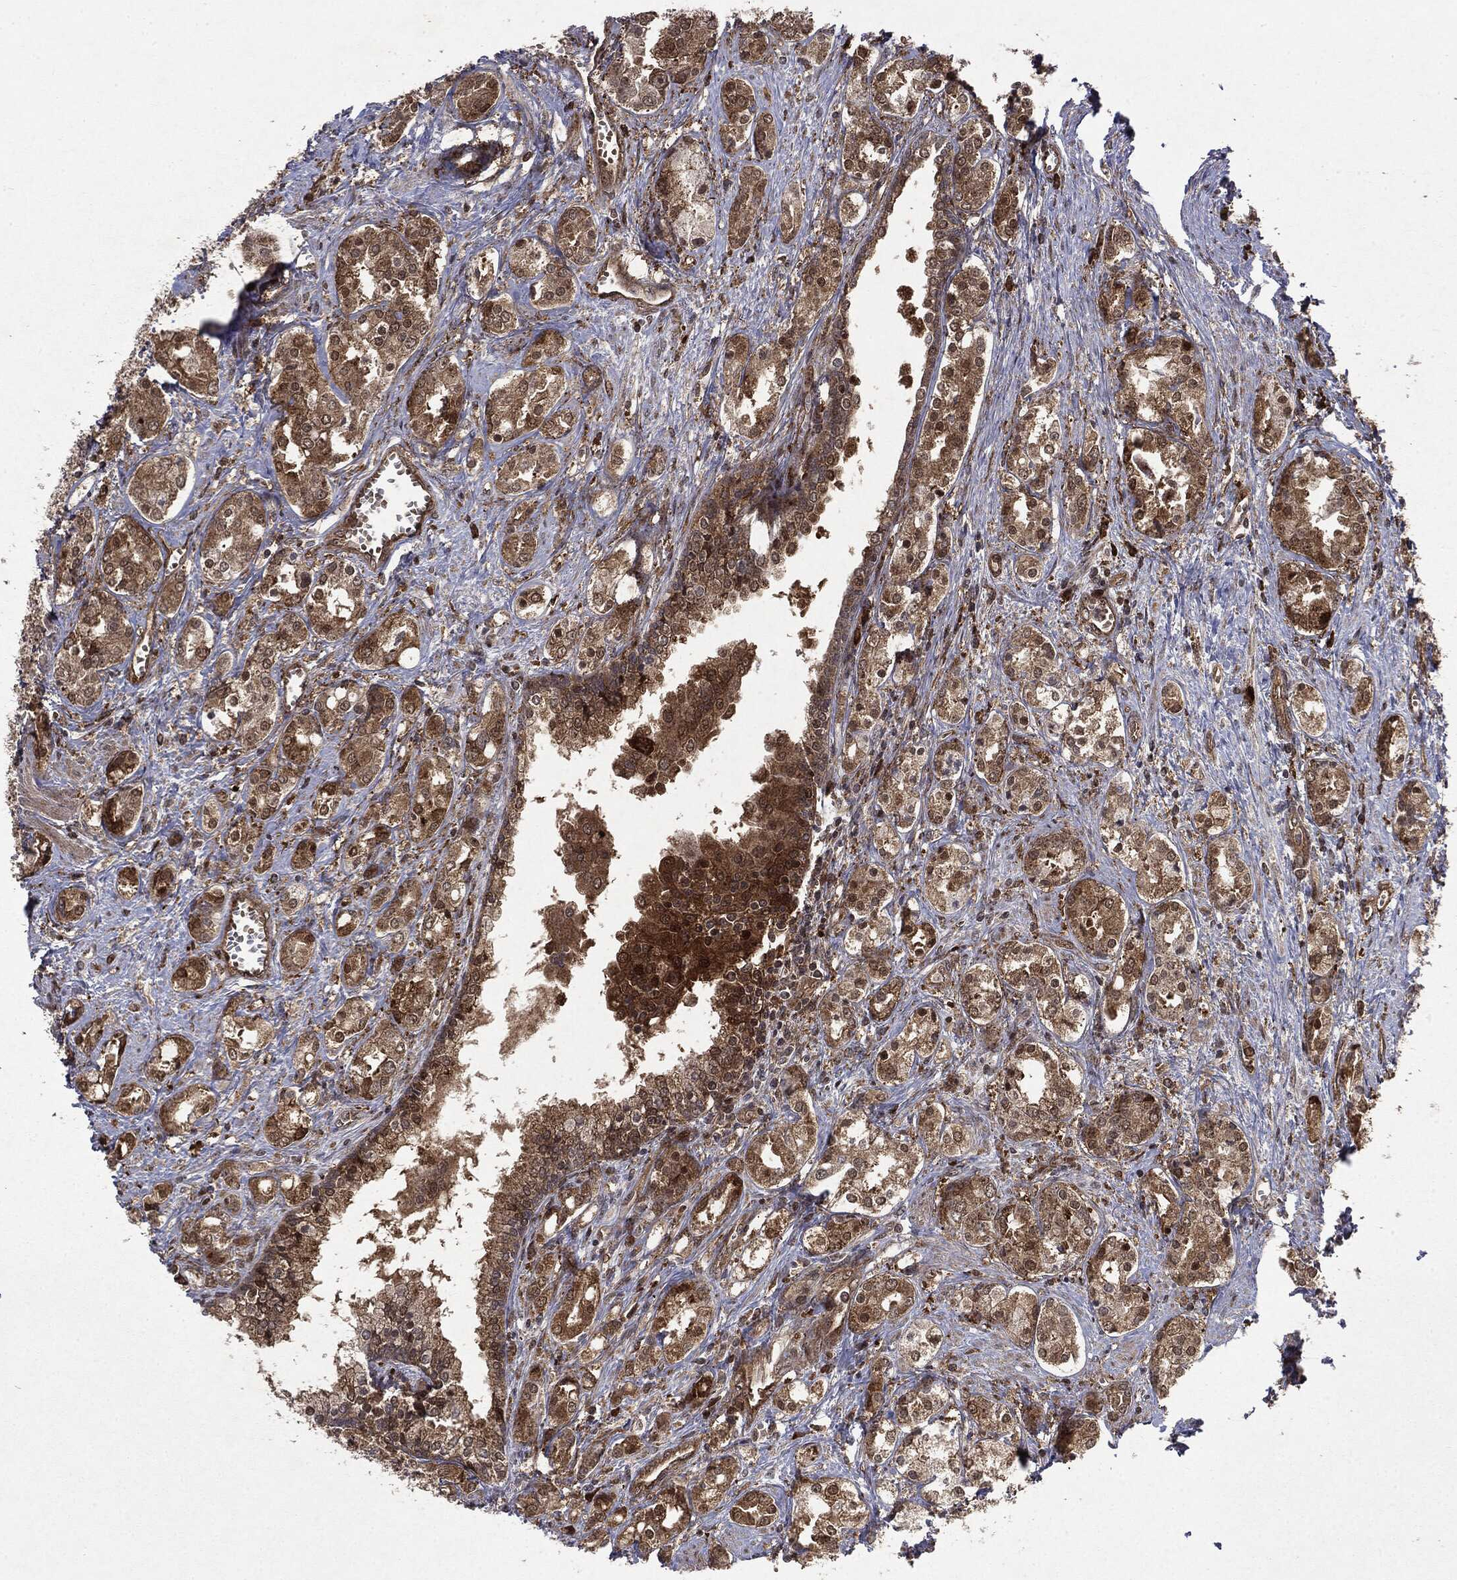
{"staining": {"intensity": "moderate", "quantity": ">75%", "location": "cytoplasmic/membranous"}, "tissue": "prostate cancer", "cell_type": "Tumor cells", "image_type": "cancer", "snomed": [{"axis": "morphology", "description": "Adenocarcinoma, NOS"}, {"axis": "topography", "description": "Prostate and seminal vesicle, NOS"}, {"axis": "topography", "description": "Prostate"}], "caption": "Prostate cancer (adenocarcinoma) stained with DAB (3,3'-diaminobenzidine) immunohistochemistry (IHC) demonstrates medium levels of moderate cytoplasmic/membranous positivity in about >75% of tumor cells.", "gene": "OTUB1", "patient": {"sex": "male", "age": 62}}